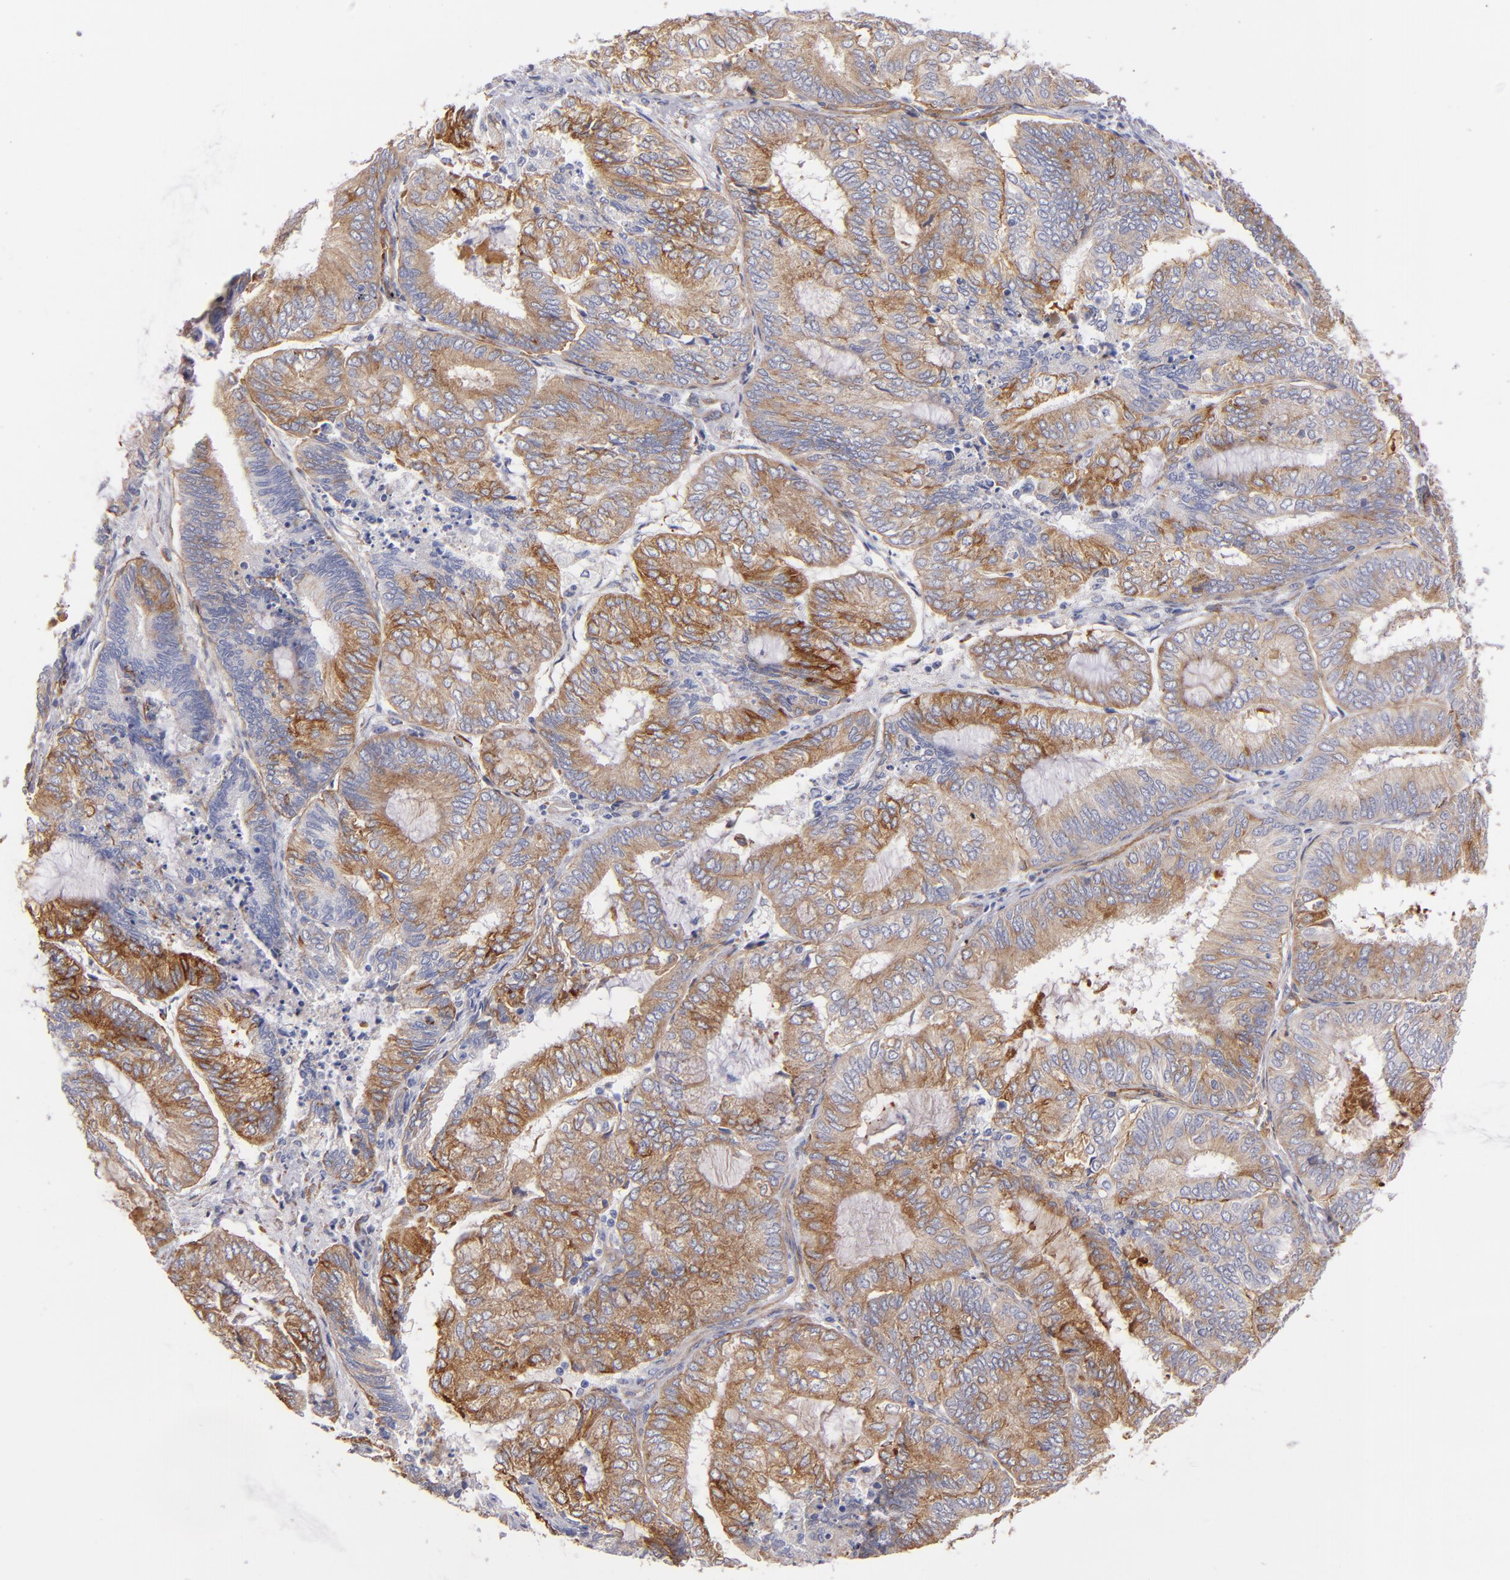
{"staining": {"intensity": "moderate", "quantity": ">75%", "location": "cytoplasmic/membranous"}, "tissue": "endometrial cancer", "cell_type": "Tumor cells", "image_type": "cancer", "snomed": [{"axis": "morphology", "description": "Adenocarcinoma, NOS"}, {"axis": "topography", "description": "Endometrium"}], "caption": "There is medium levels of moderate cytoplasmic/membranous expression in tumor cells of adenocarcinoma (endometrial), as demonstrated by immunohistochemical staining (brown color).", "gene": "LAMC1", "patient": {"sex": "female", "age": 59}}